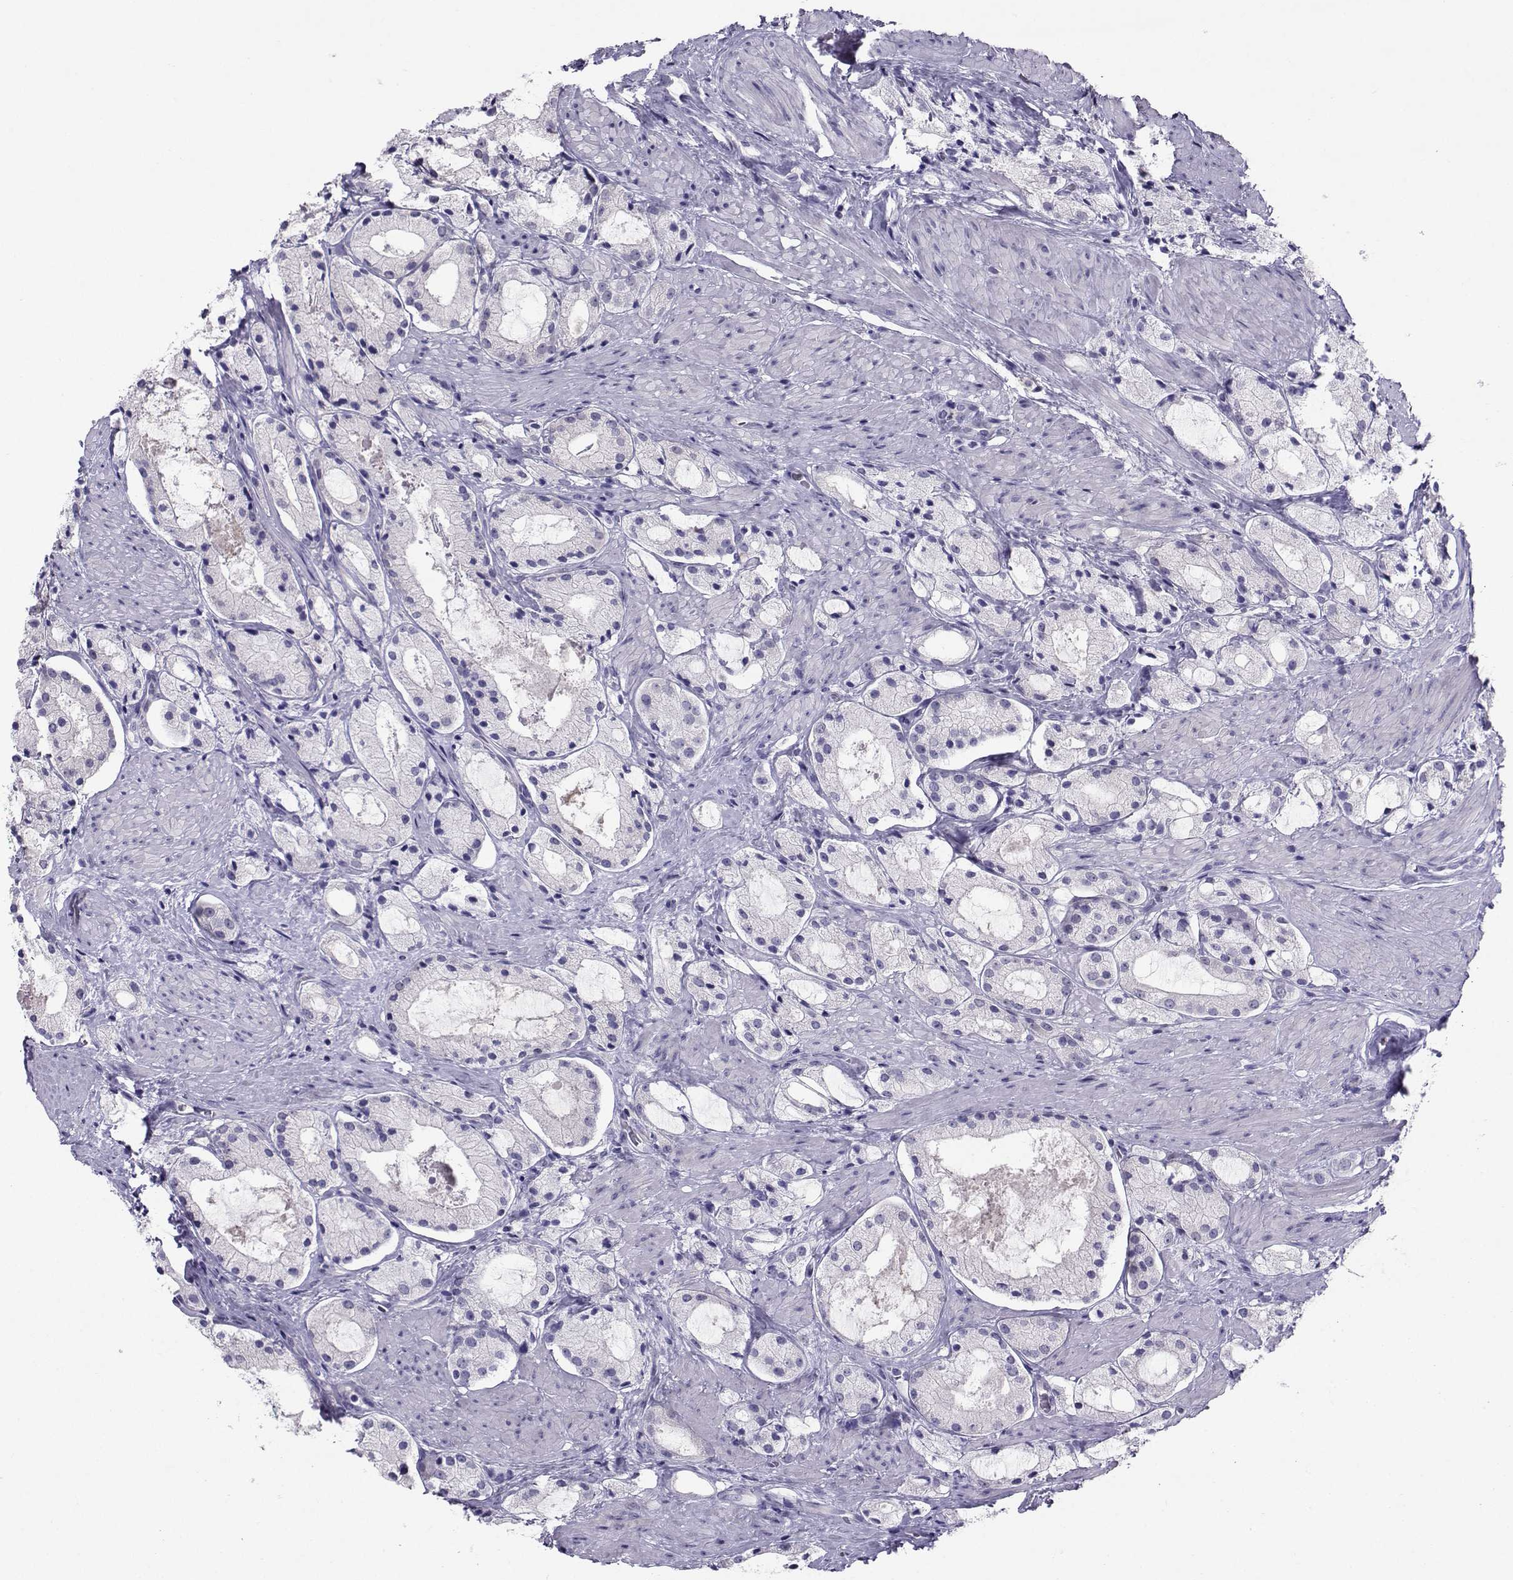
{"staining": {"intensity": "negative", "quantity": "none", "location": "none"}, "tissue": "prostate cancer", "cell_type": "Tumor cells", "image_type": "cancer", "snomed": [{"axis": "morphology", "description": "Adenocarcinoma, NOS"}, {"axis": "morphology", "description": "Adenocarcinoma, High grade"}, {"axis": "topography", "description": "Prostate"}], "caption": "Immunohistochemistry (IHC) of prostate adenocarcinoma (high-grade) displays no staining in tumor cells.", "gene": "PGK1", "patient": {"sex": "male", "age": 64}}